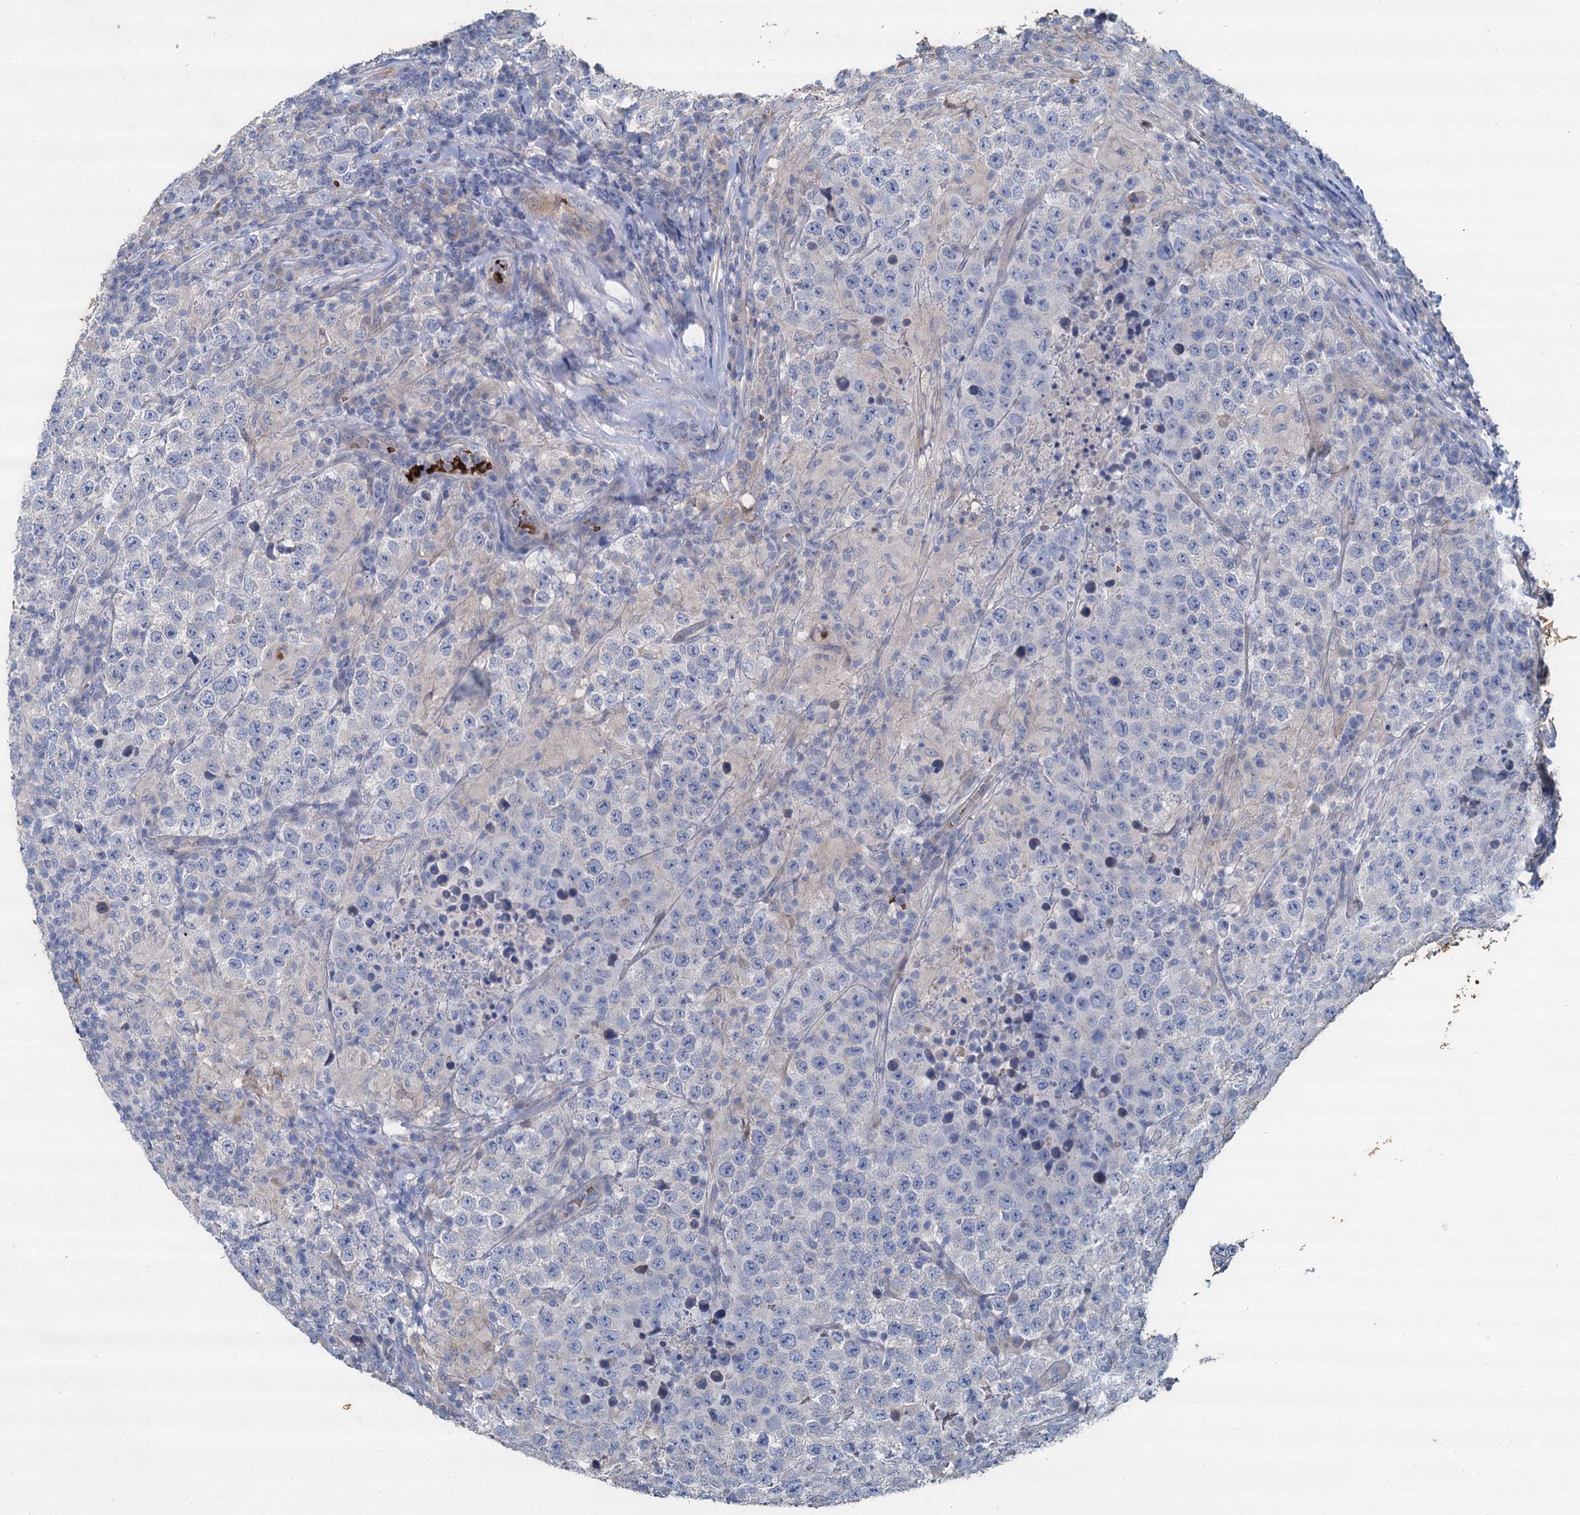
{"staining": {"intensity": "negative", "quantity": "none", "location": "none"}, "tissue": "testis cancer", "cell_type": "Tumor cells", "image_type": "cancer", "snomed": [{"axis": "morphology", "description": "Normal tissue, NOS"}, {"axis": "morphology", "description": "Urothelial carcinoma, High grade"}, {"axis": "morphology", "description": "Seminoma, NOS"}, {"axis": "morphology", "description": "Carcinoma, Embryonal, NOS"}, {"axis": "topography", "description": "Urinary bladder"}, {"axis": "topography", "description": "Testis"}], "caption": "An IHC image of testis cancer (high-grade urothelial carcinoma) is shown. There is no staining in tumor cells of testis cancer (high-grade urothelial carcinoma).", "gene": "TCTN2", "patient": {"sex": "male", "age": 41}}